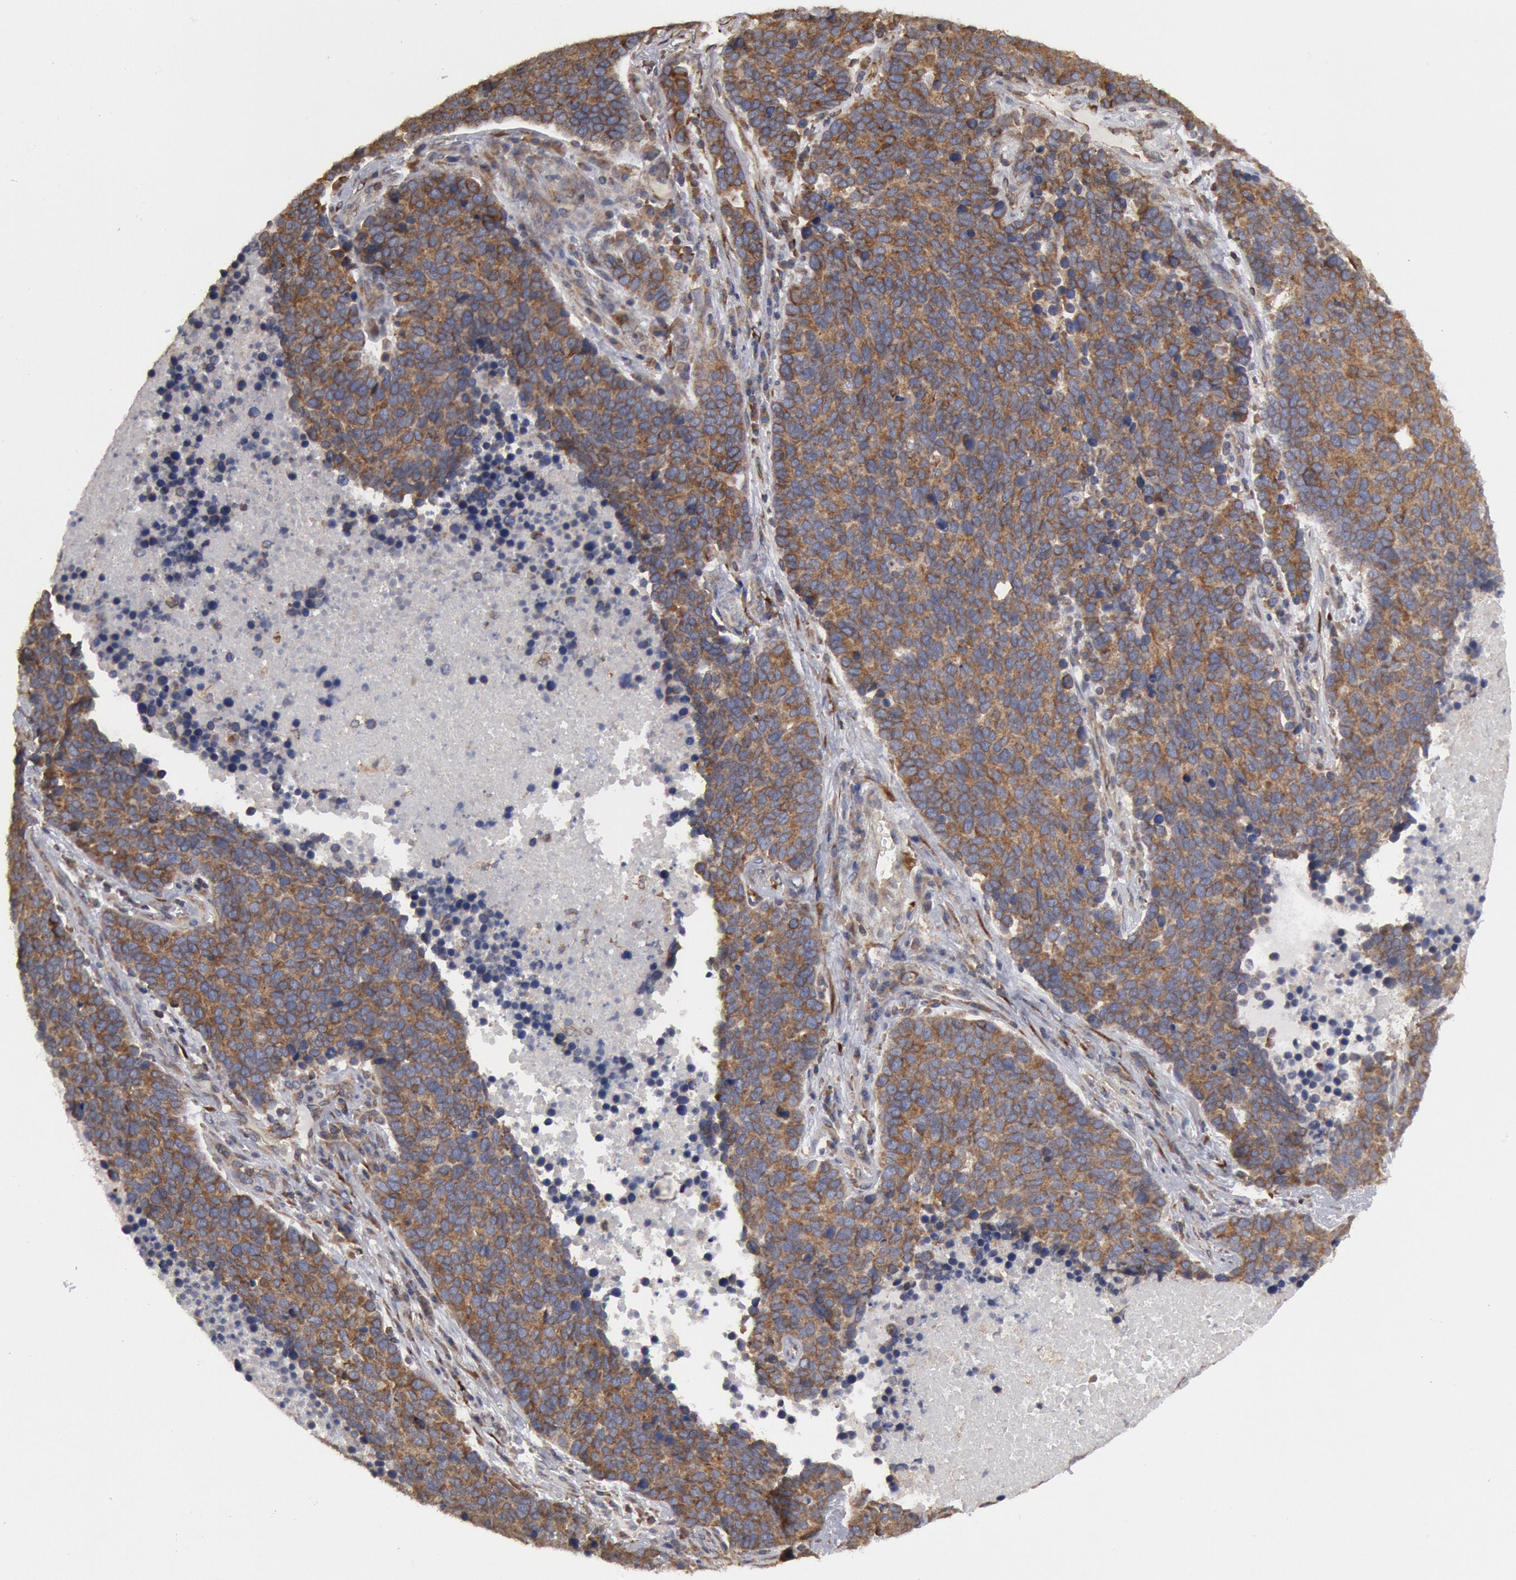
{"staining": {"intensity": "moderate", "quantity": ">75%", "location": "cytoplasmic/membranous"}, "tissue": "lung cancer", "cell_type": "Tumor cells", "image_type": "cancer", "snomed": [{"axis": "morphology", "description": "Neoplasm, malignant, NOS"}, {"axis": "topography", "description": "Lung"}], "caption": "This is a photomicrograph of immunohistochemistry (IHC) staining of lung cancer, which shows moderate staining in the cytoplasmic/membranous of tumor cells.", "gene": "OSBPL8", "patient": {"sex": "female", "age": 75}}